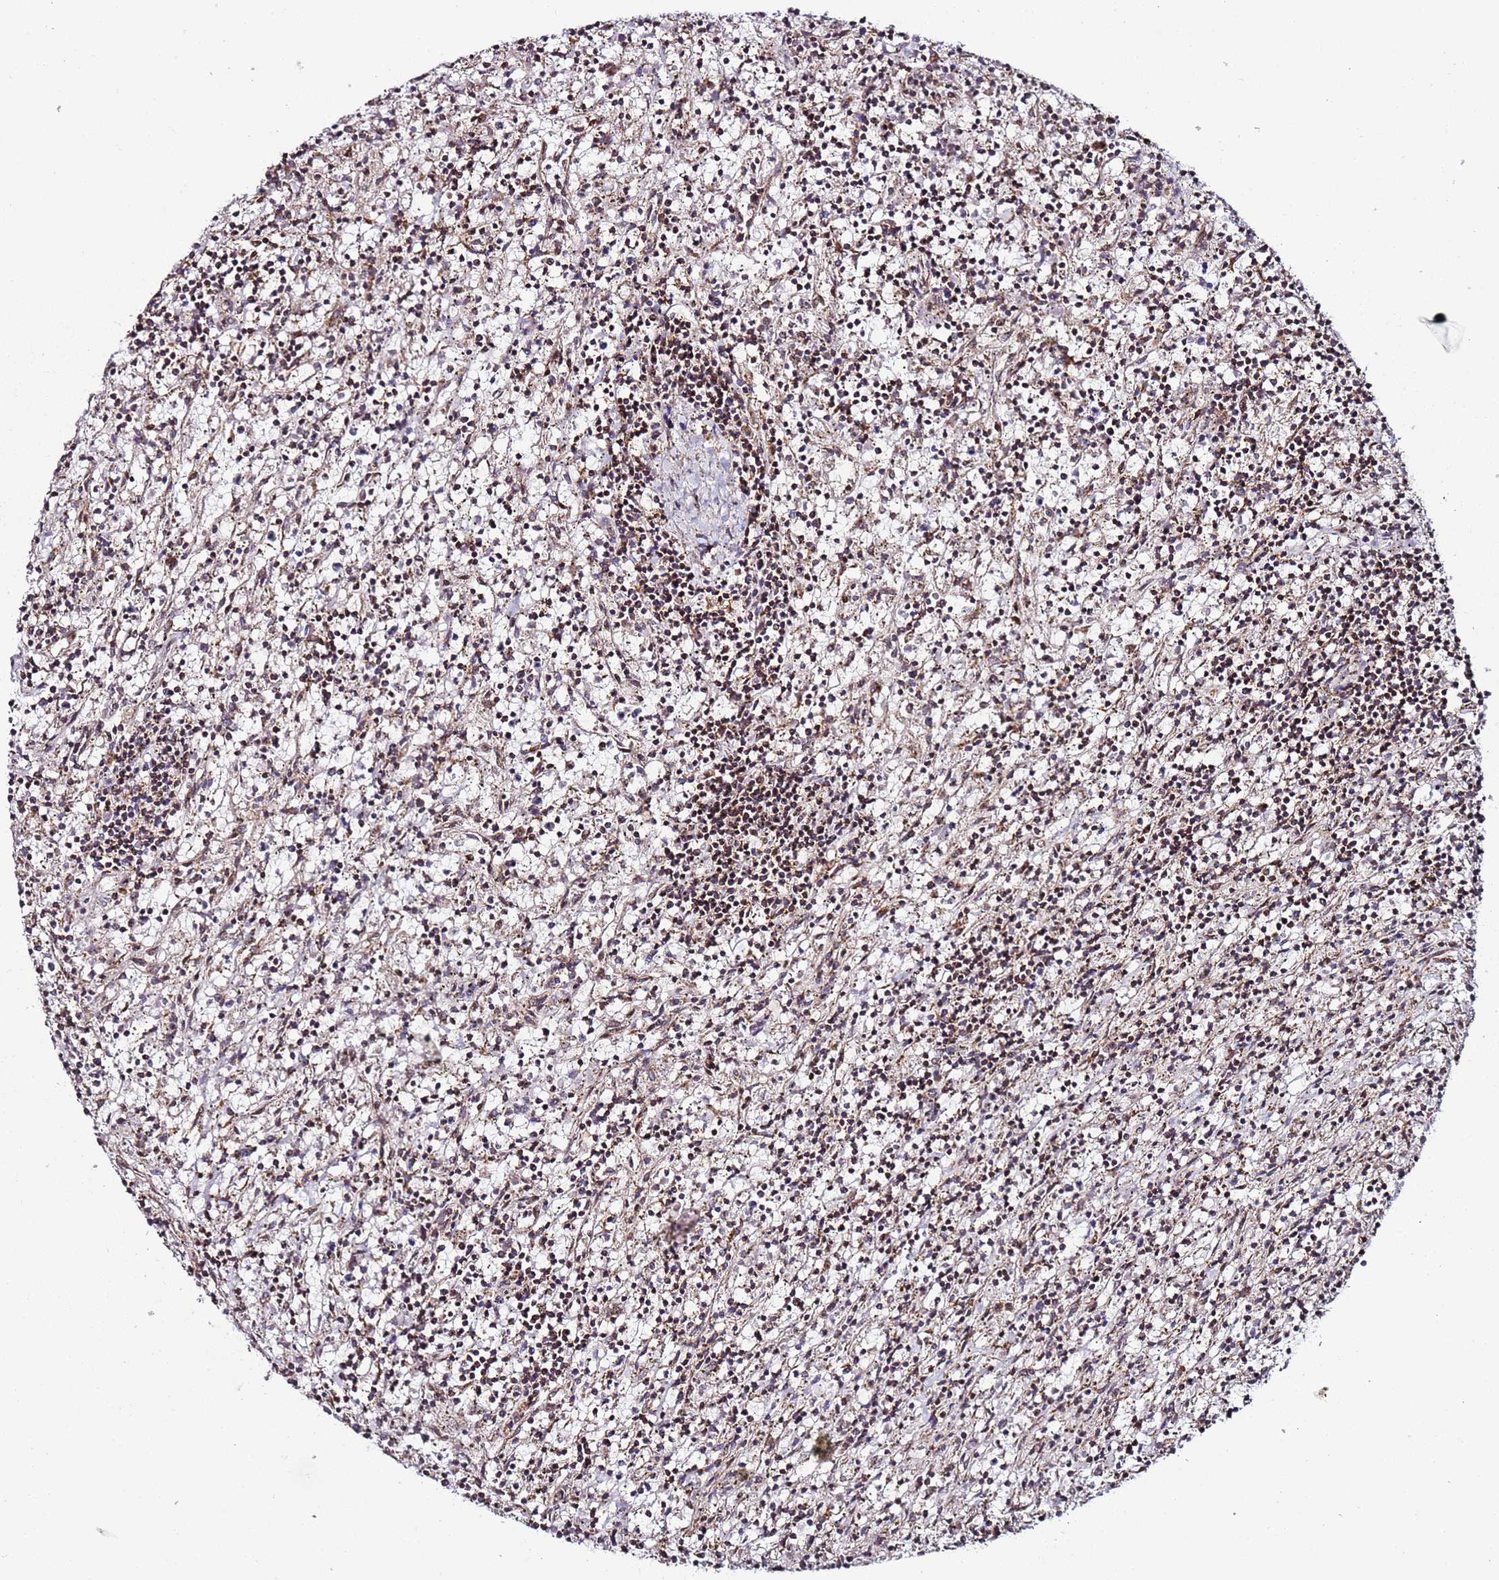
{"staining": {"intensity": "moderate", "quantity": "25%-75%", "location": "nuclear"}, "tissue": "lymphoma", "cell_type": "Tumor cells", "image_type": "cancer", "snomed": [{"axis": "morphology", "description": "Malignant lymphoma, non-Hodgkin's type, Low grade"}, {"axis": "topography", "description": "Spleen"}], "caption": "There is medium levels of moderate nuclear expression in tumor cells of low-grade malignant lymphoma, non-Hodgkin's type, as demonstrated by immunohistochemical staining (brown color).", "gene": "TP53AIP1", "patient": {"sex": "male", "age": 76}}